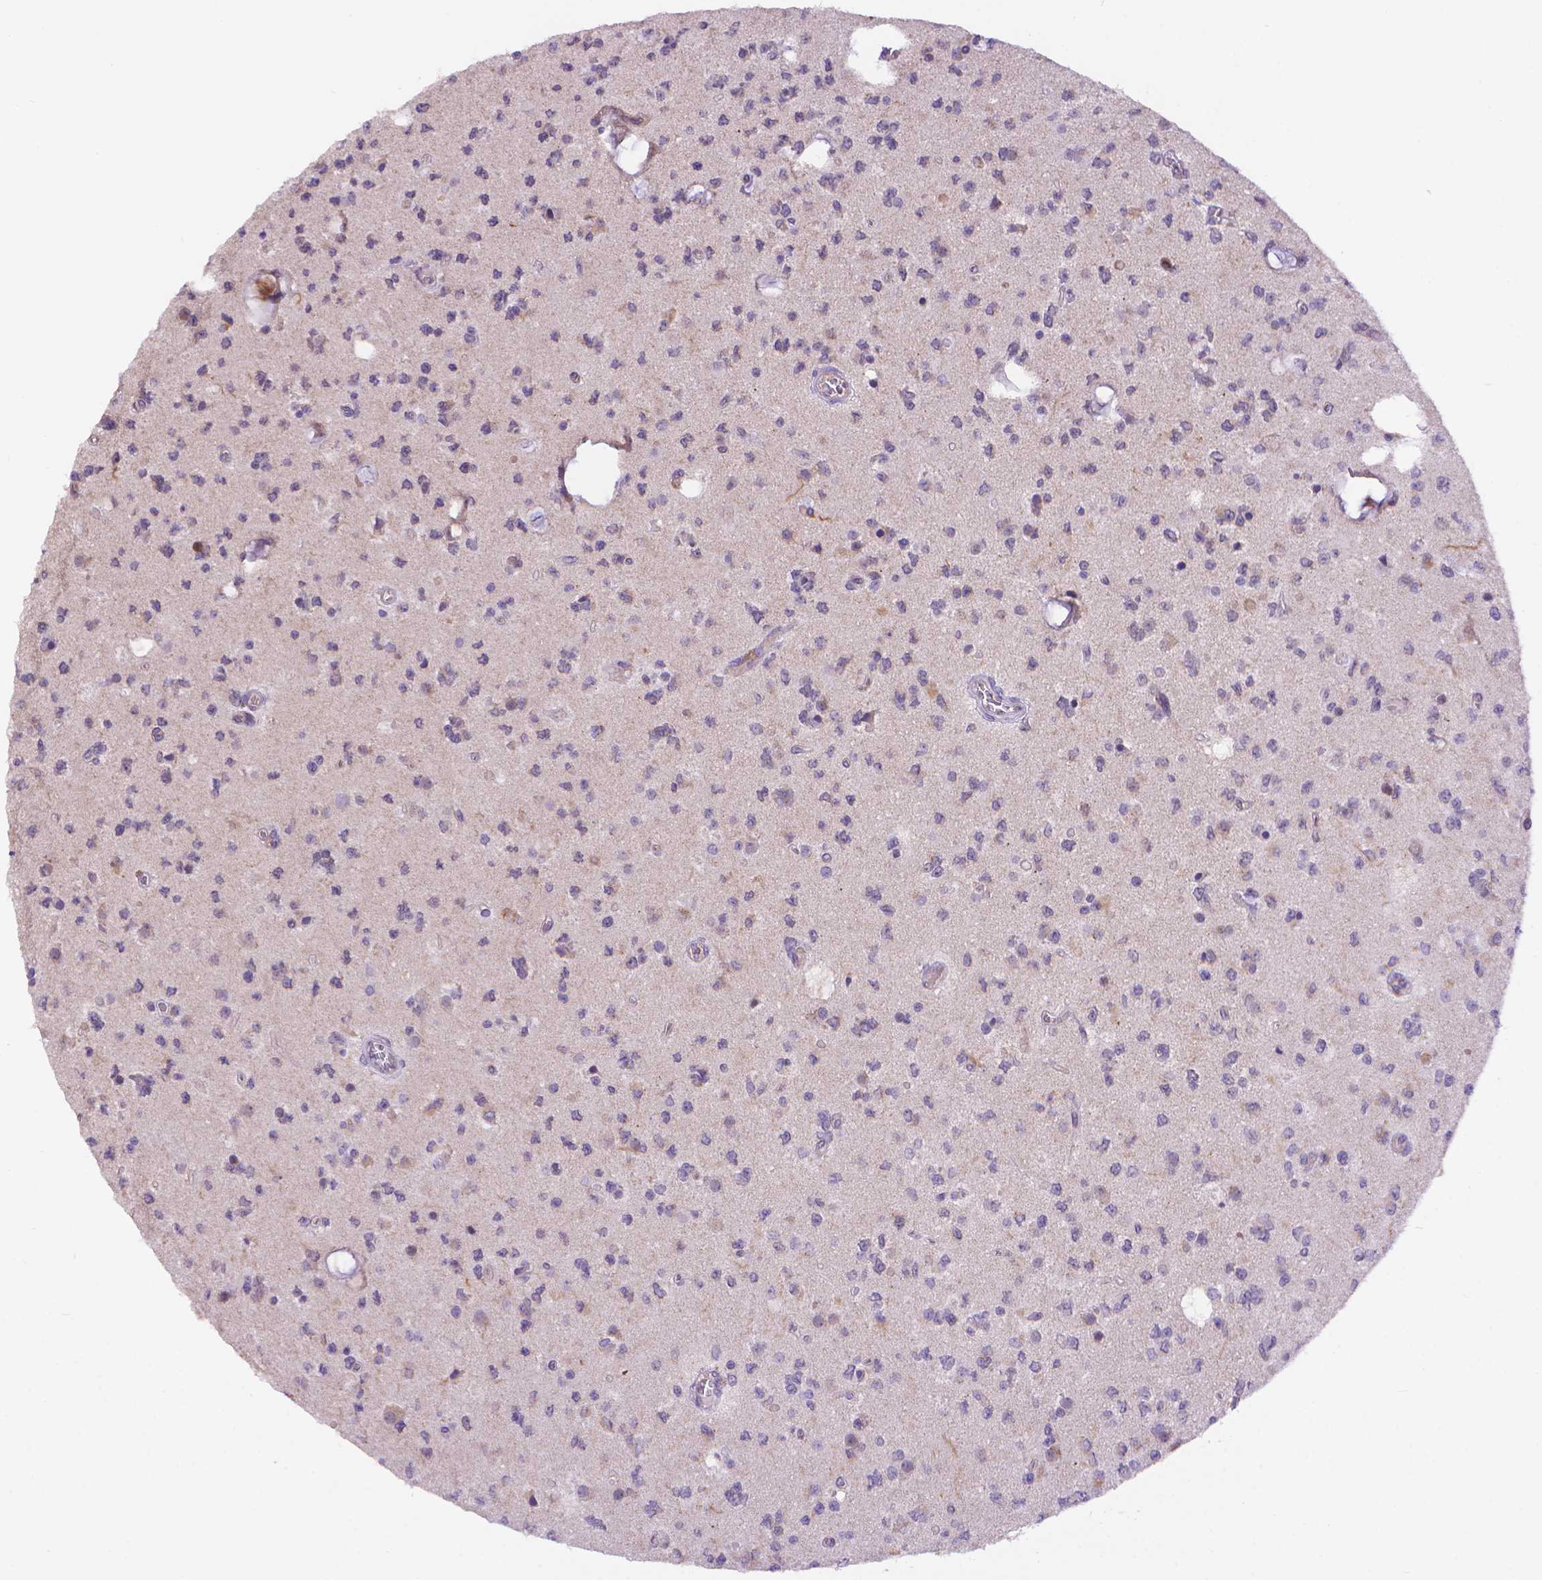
{"staining": {"intensity": "weak", "quantity": "25%-75%", "location": "cytoplasmic/membranous"}, "tissue": "glioma", "cell_type": "Tumor cells", "image_type": "cancer", "snomed": [{"axis": "morphology", "description": "Glioma, malignant, Low grade"}, {"axis": "topography", "description": "Brain"}], "caption": "Immunohistochemical staining of glioma demonstrates low levels of weak cytoplasmic/membranous protein expression in about 25%-75% of tumor cells.", "gene": "CYYR1", "patient": {"sex": "female", "age": 45}}